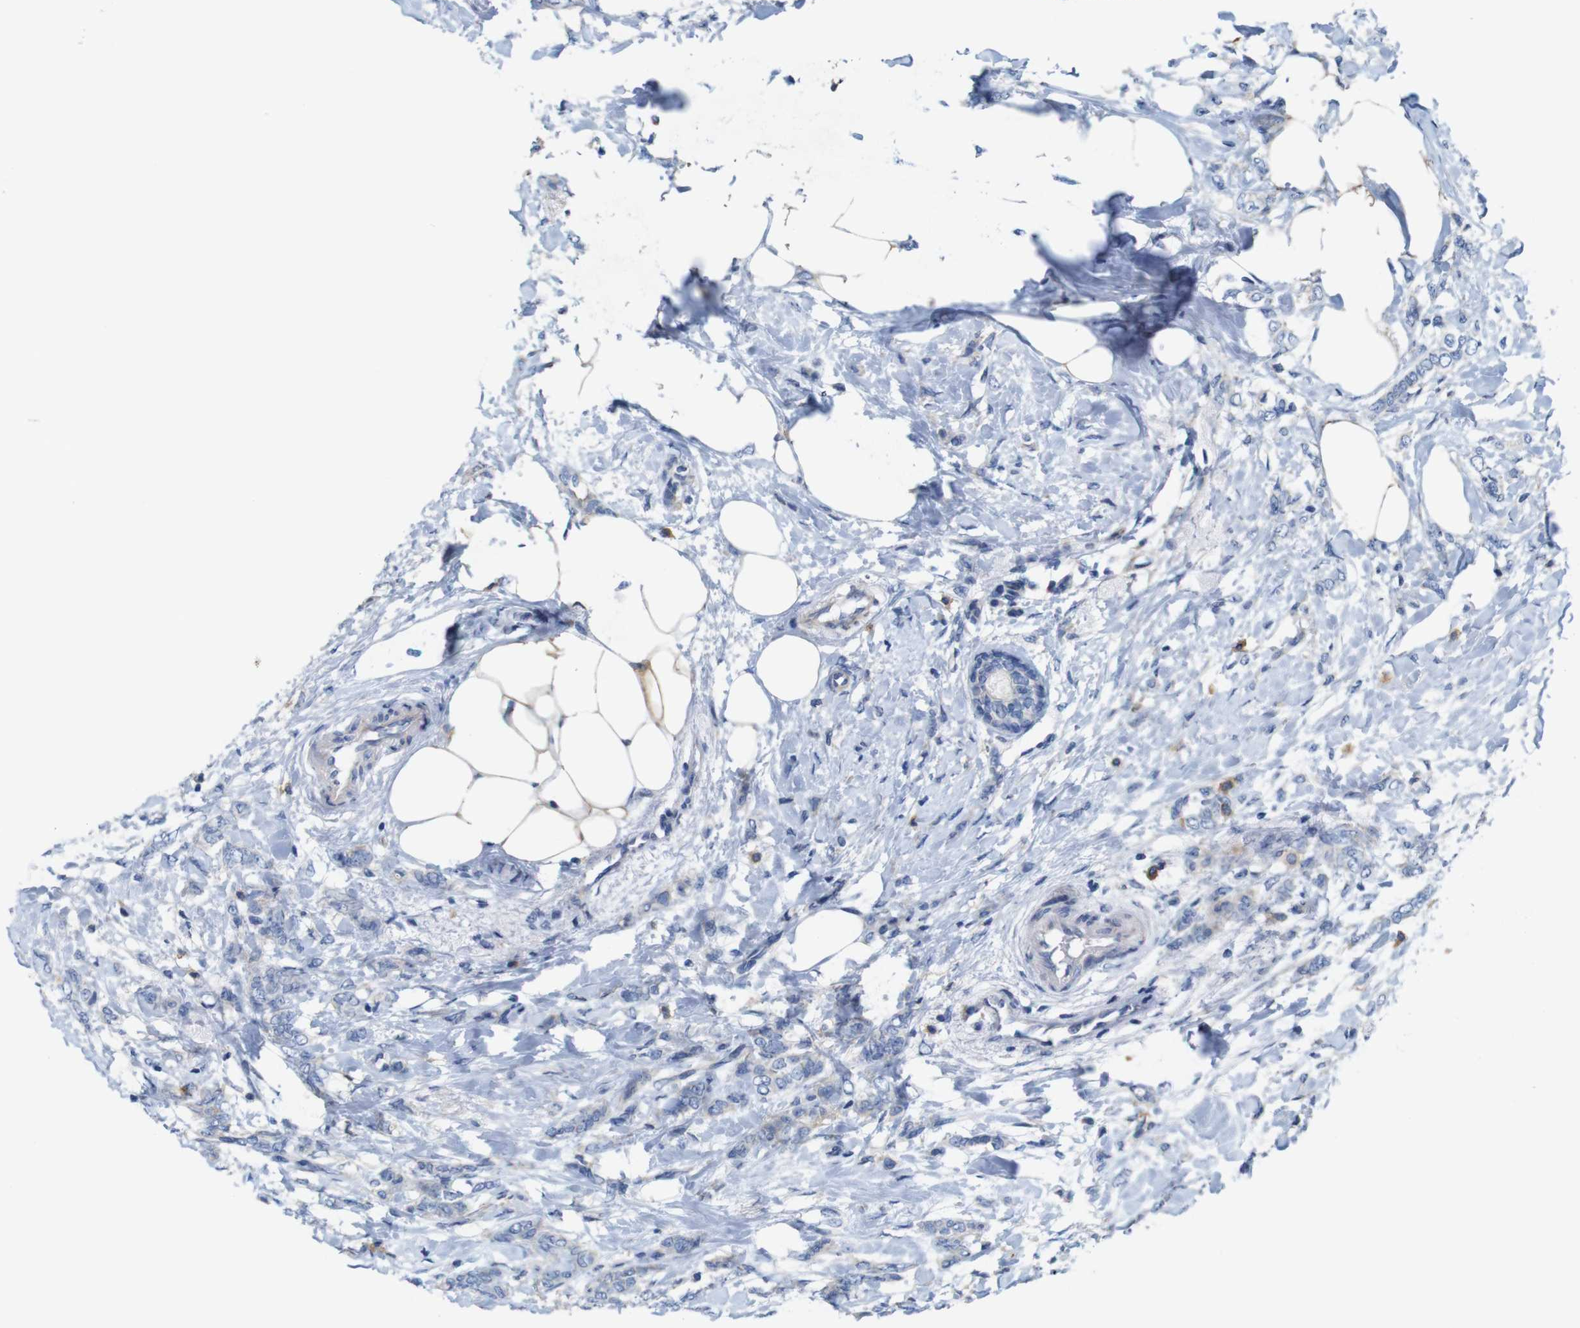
{"staining": {"intensity": "weak", "quantity": "<25%", "location": "cytoplasmic/membranous"}, "tissue": "breast cancer", "cell_type": "Tumor cells", "image_type": "cancer", "snomed": [{"axis": "morphology", "description": "Lobular carcinoma, in situ"}, {"axis": "morphology", "description": "Lobular carcinoma"}, {"axis": "topography", "description": "Breast"}], "caption": "Immunohistochemical staining of human breast cancer demonstrates no significant positivity in tumor cells.", "gene": "SIGLEC8", "patient": {"sex": "female", "age": 41}}